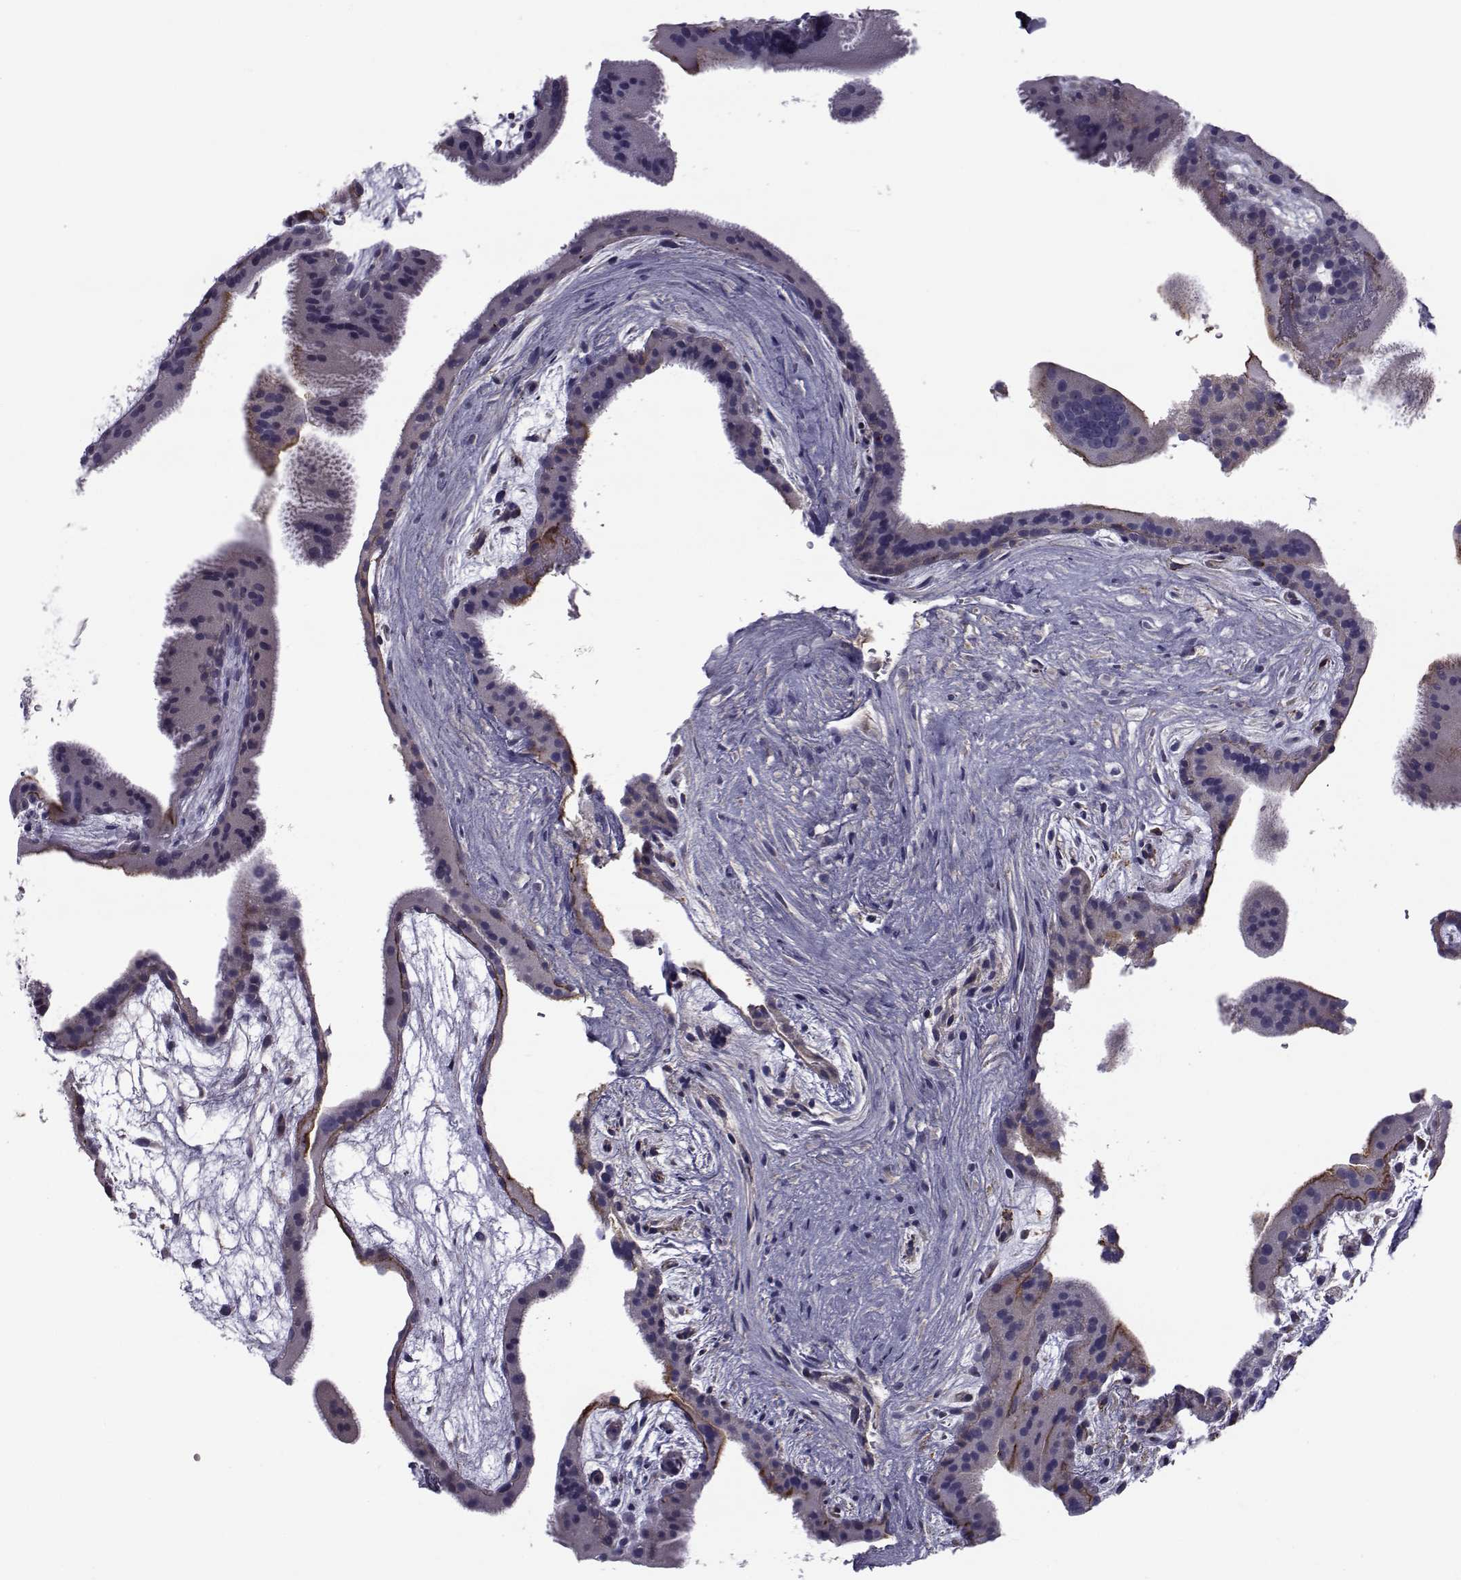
{"staining": {"intensity": "negative", "quantity": "none", "location": "none"}, "tissue": "placenta", "cell_type": "Decidual cells", "image_type": "normal", "snomed": [{"axis": "morphology", "description": "Normal tissue, NOS"}, {"axis": "topography", "description": "Placenta"}], "caption": "Placenta stained for a protein using immunohistochemistry shows no positivity decidual cells.", "gene": "LRRC27", "patient": {"sex": "female", "age": 19}}